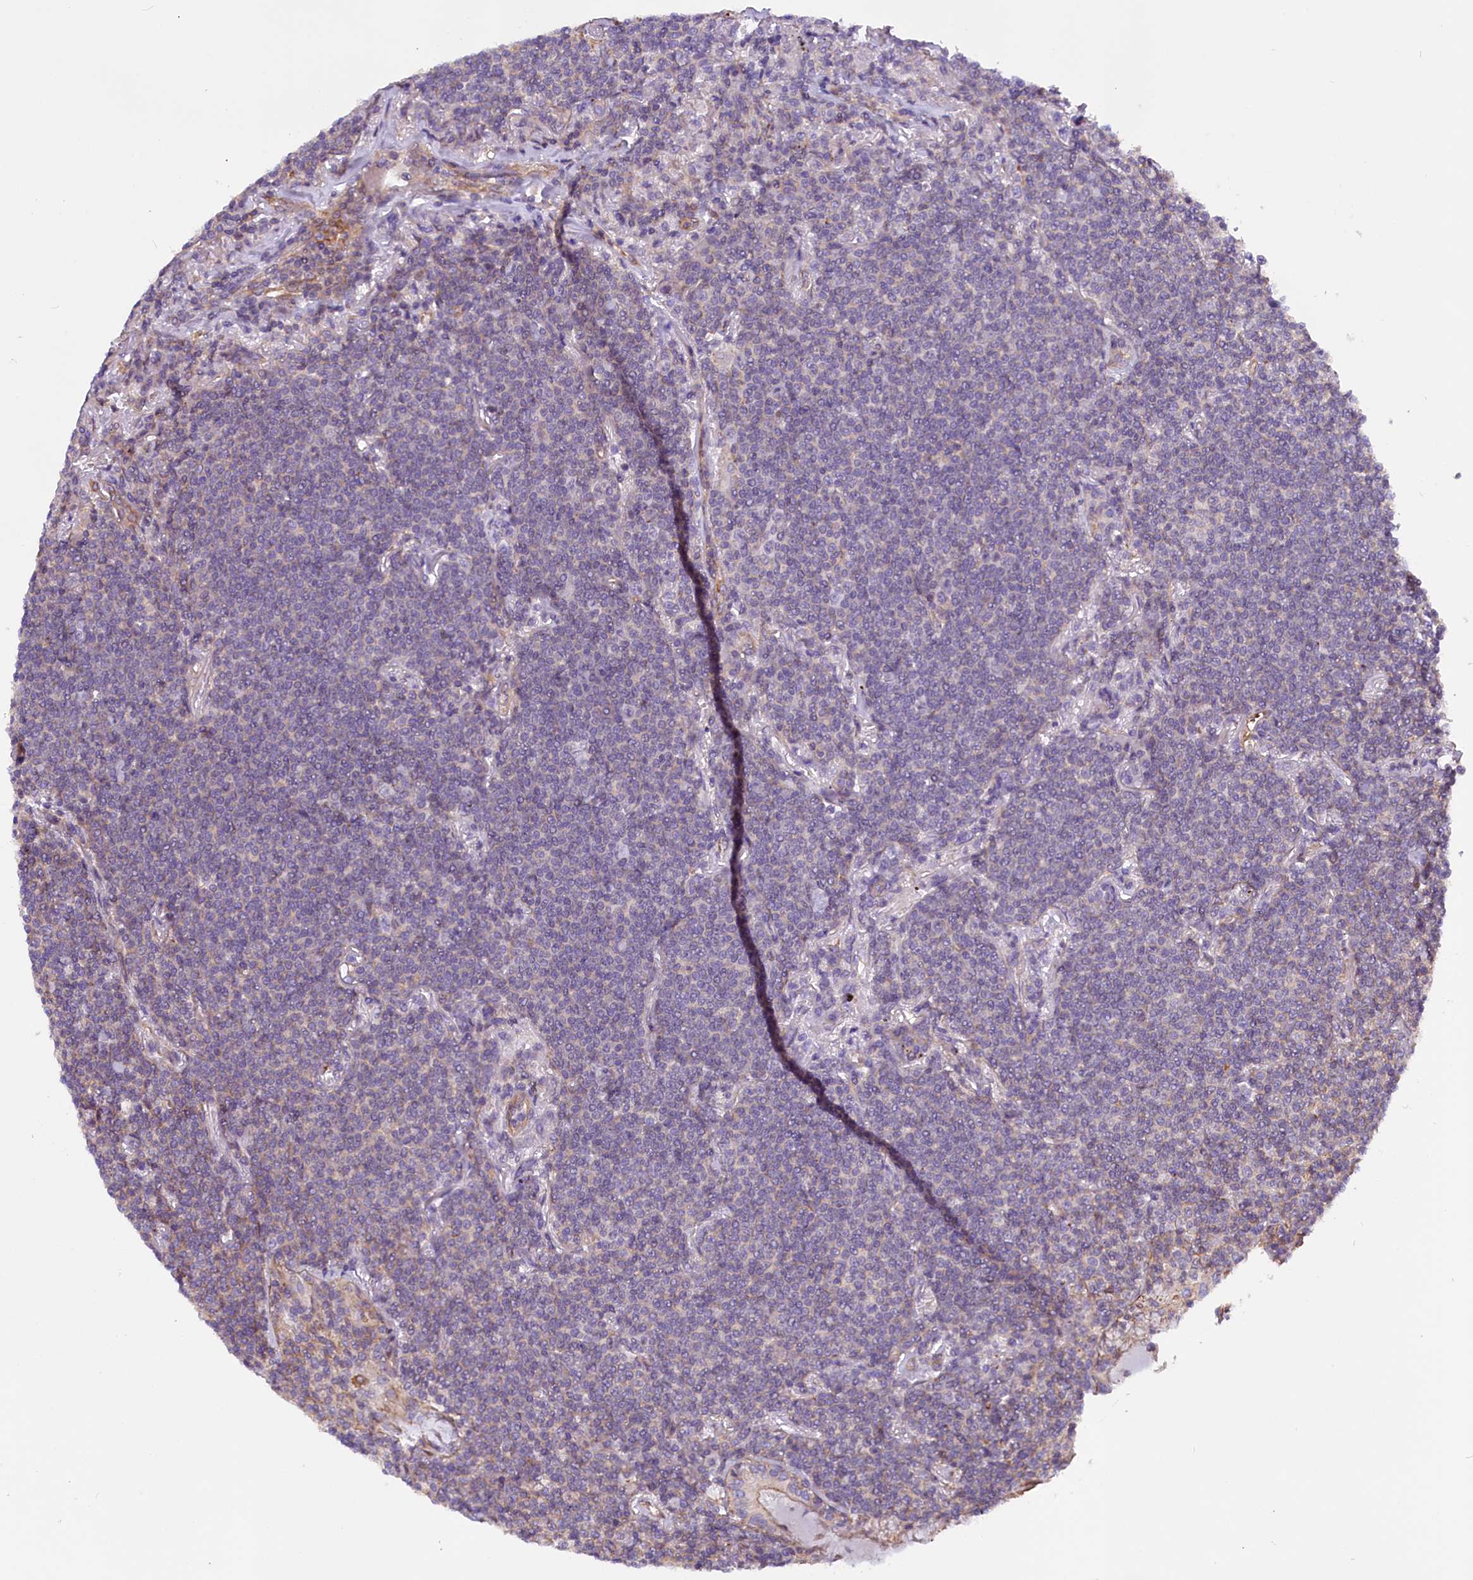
{"staining": {"intensity": "weak", "quantity": "25%-75%", "location": "cytoplasmic/membranous"}, "tissue": "lymphoma", "cell_type": "Tumor cells", "image_type": "cancer", "snomed": [{"axis": "morphology", "description": "Malignant lymphoma, non-Hodgkin's type, Low grade"}, {"axis": "topography", "description": "Lung"}], "caption": "The image reveals staining of lymphoma, revealing weak cytoplasmic/membranous protein positivity (brown color) within tumor cells. The staining is performed using DAB (3,3'-diaminobenzidine) brown chromogen to label protein expression. The nuclei are counter-stained blue using hematoxylin.", "gene": "MED20", "patient": {"sex": "female", "age": 71}}